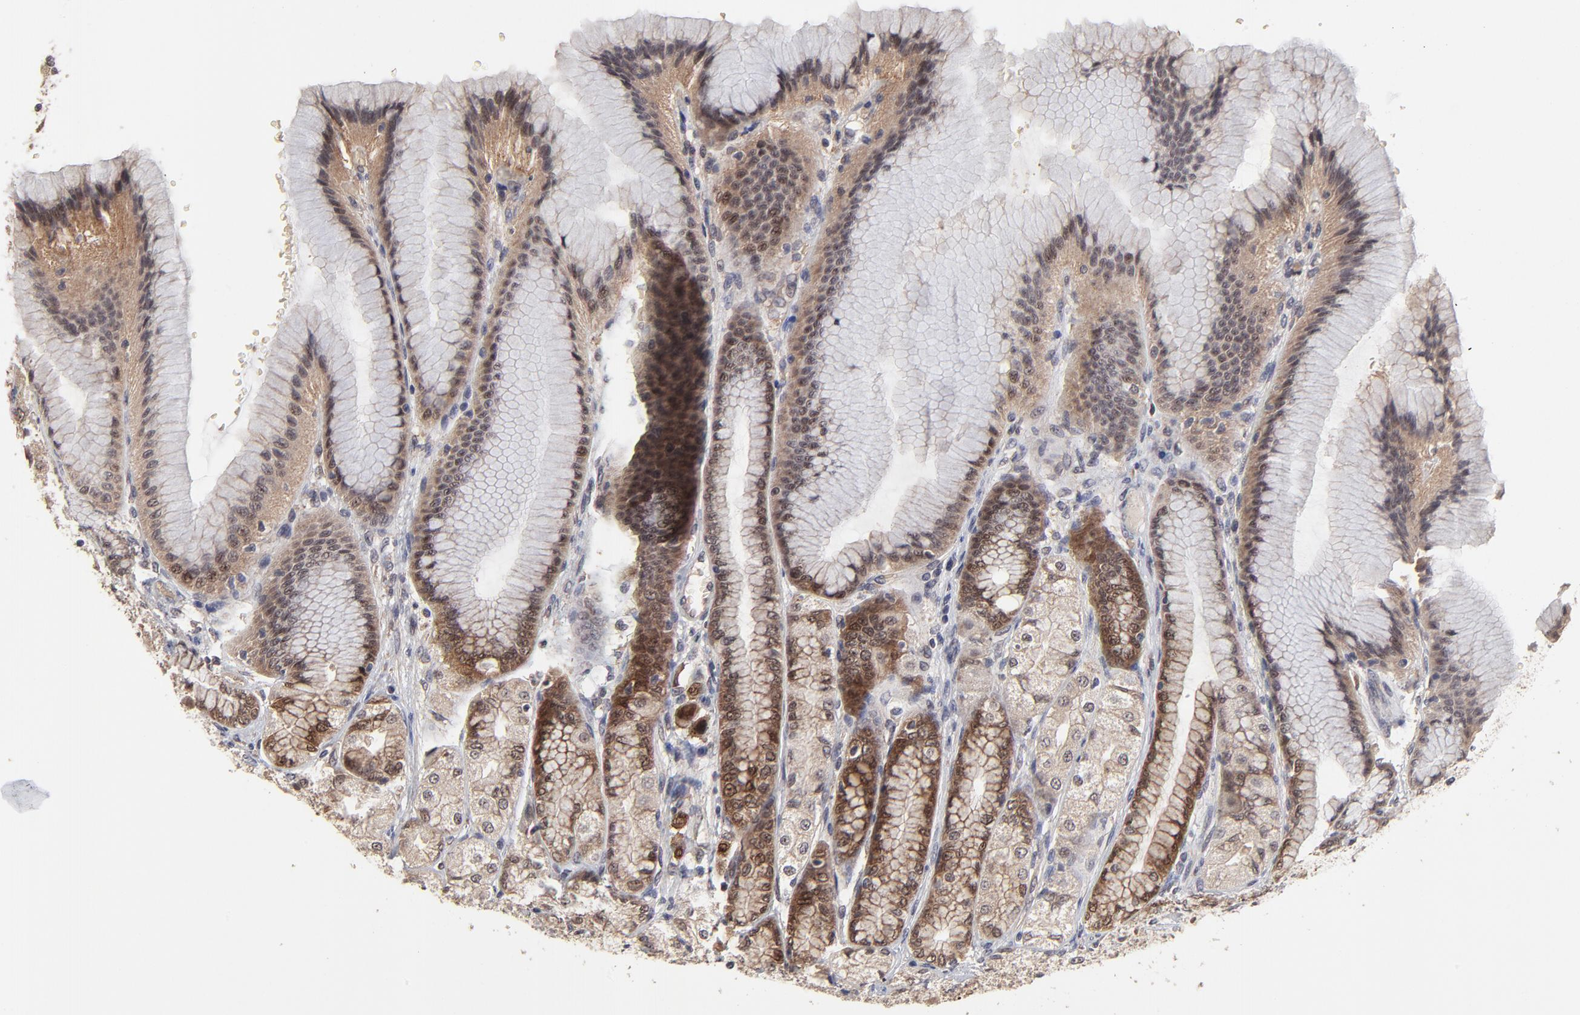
{"staining": {"intensity": "moderate", "quantity": ">75%", "location": "cytoplasmic/membranous"}, "tissue": "stomach", "cell_type": "Glandular cells", "image_type": "normal", "snomed": [{"axis": "morphology", "description": "Normal tissue, NOS"}, {"axis": "morphology", "description": "Adenocarcinoma, NOS"}, {"axis": "topography", "description": "Stomach"}, {"axis": "topography", "description": "Stomach, lower"}], "caption": "Glandular cells demonstrate medium levels of moderate cytoplasmic/membranous positivity in approximately >75% of cells in benign human stomach.", "gene": "FRMD8", "patient": {"sex": "female", "age": 65}}